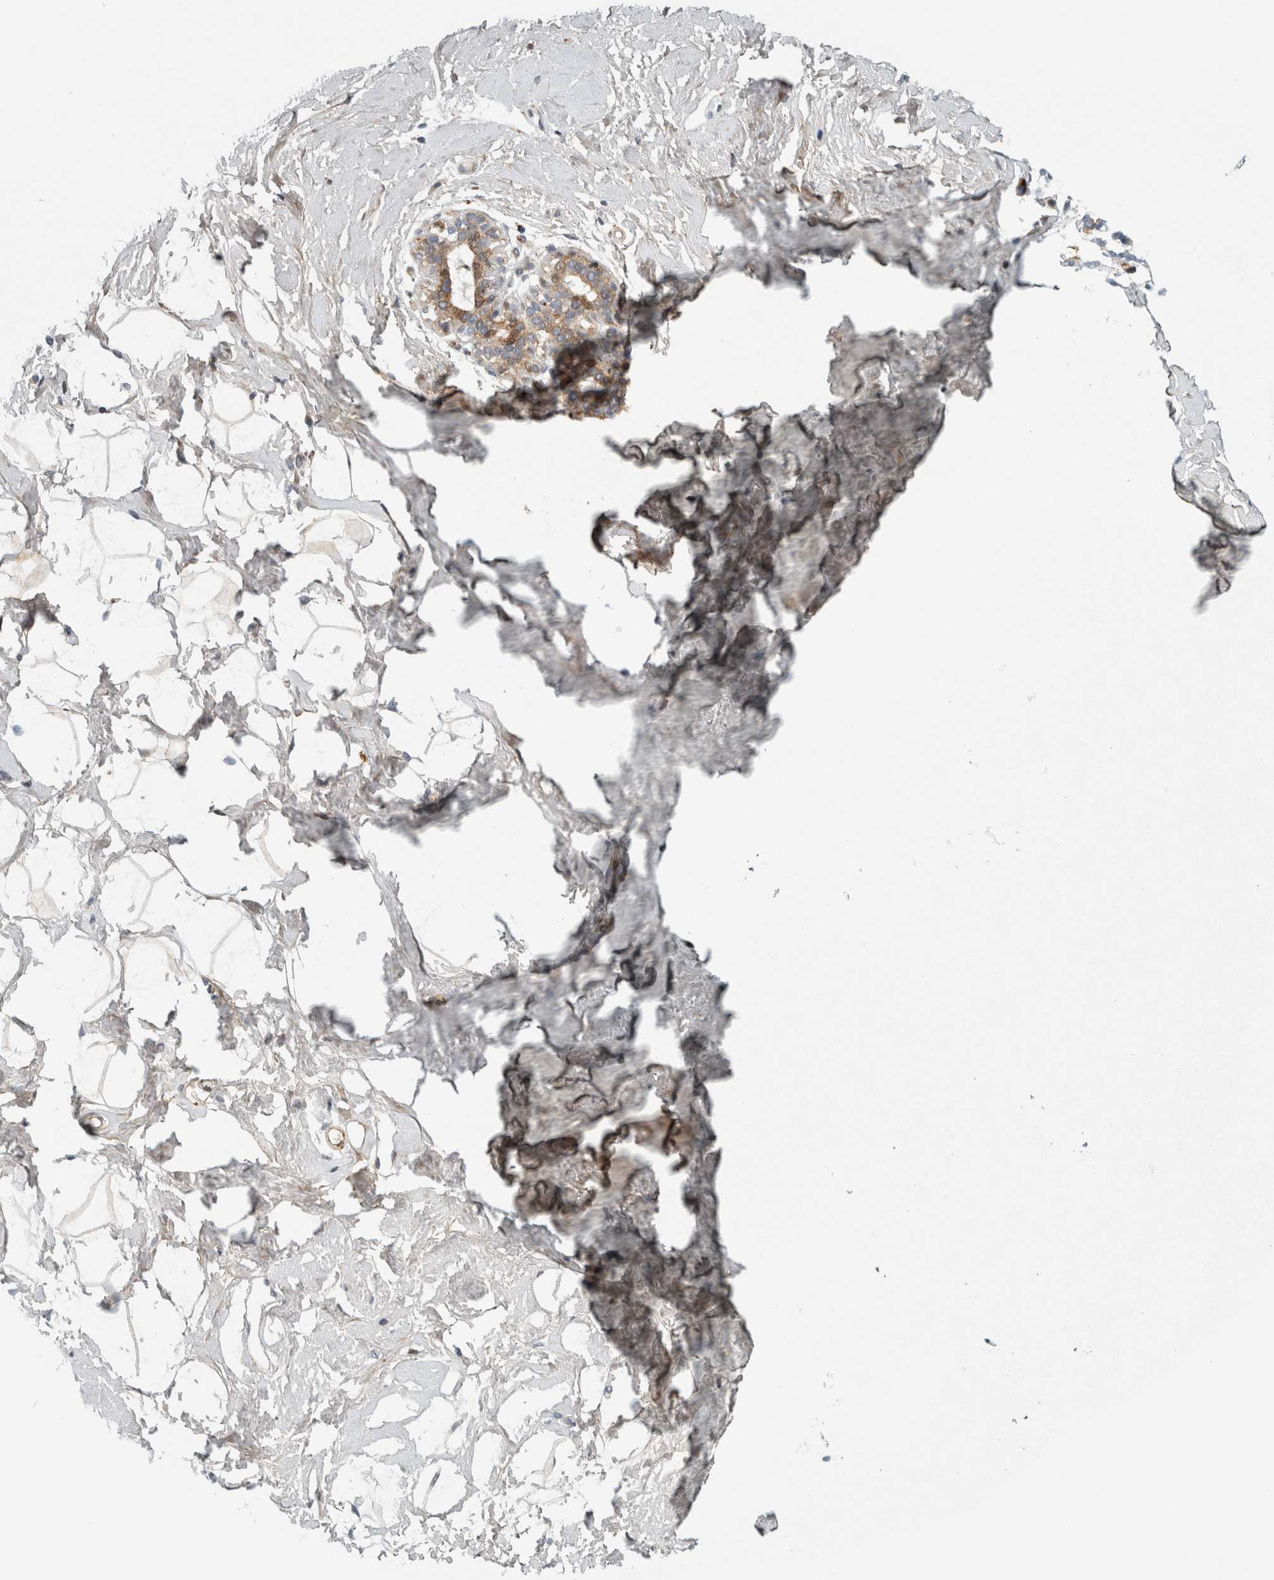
{"staining": {"intensity": "negative", "quantity": "none", "location": "none"}, "tissue": "breast", "cell_type": "Adipocytes", "image_type": "normal", "snomed": [{"axis": "morphology", "description": "Normal tissue, NOS"}, {"axis": "topography", "description": "Breast"}], "caption": "Benign breast was stained to show a protein in brown. There is no significant expression in adipocytes.", "gene": "RBM48", "patient": {"sex": "female", "age": 23}}